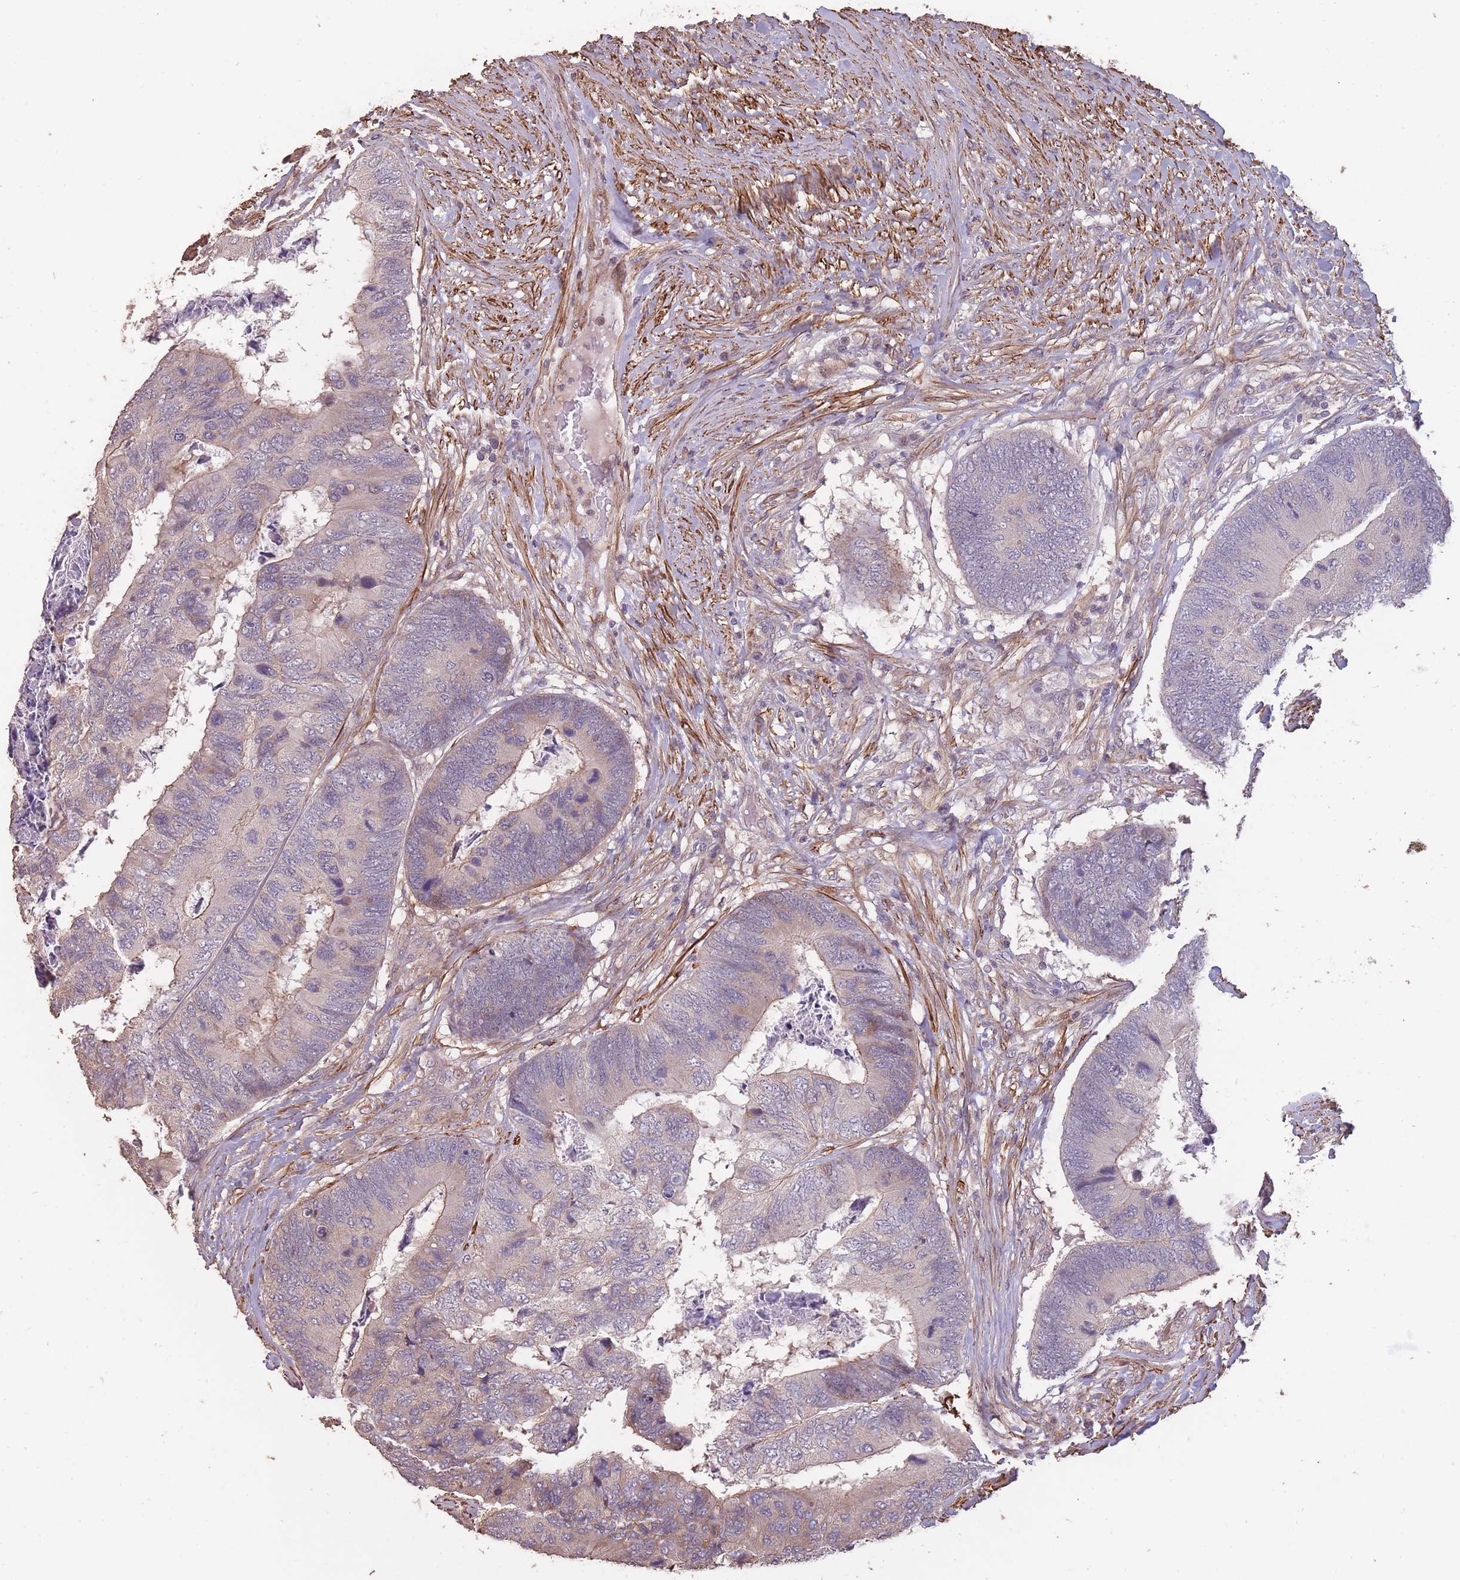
{"staining": {"intensity": "weak", "quantity": "25%-75%", "location": "cytoplasmic/membranous"}, "tissue": "colorectal cancer", "cell_type": "Tumor cells", "image_type": "cancer", "snomed": [{"axis": "morphology", "description": "Adenocarcinoma, NOS"}, {"axis": "topography", "description": "Colon"}], "caption": "Protein staining of colorectal cancer (adenocarcinoma) tissue displays weak cytoplasmic/membranous expression in about 25%-75% of tumor cells. (DAB = brown stain, brightfield microscopy at high magnification).", "gene": "NLRC4", "patient": {"sex": "female", "age": 67}}